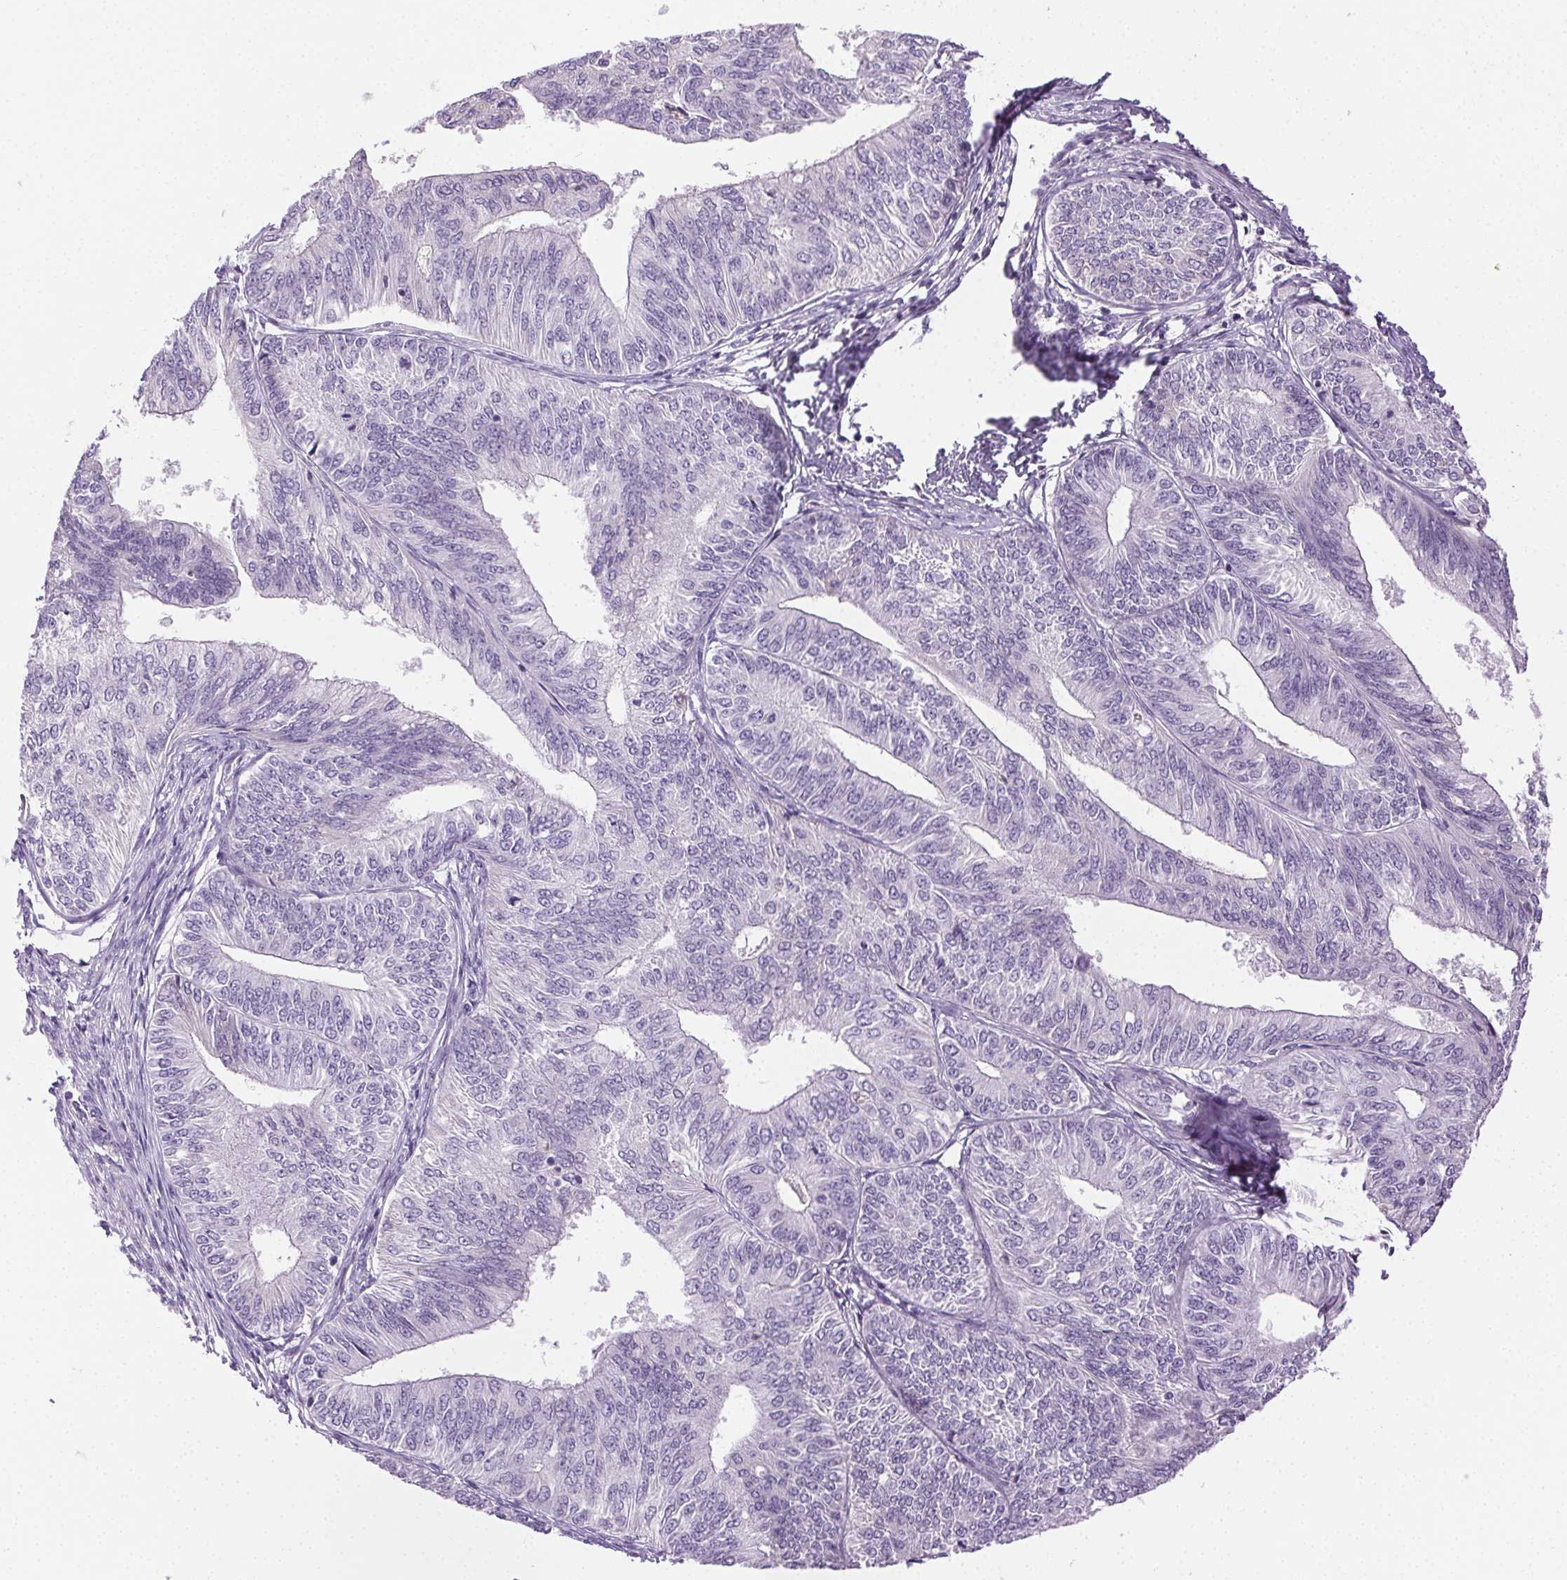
{"staining": {"intensity": "negative", "quantity": "none", "location": "none"}, "tissue": "endometrial cancer", "cell_type": "Tumor cells", "image_type": "cancer", "snomed": [{"axis": "morphology", "description": "Adenocarcinoma, NOS"}, {"axis": "topography", "description": "Endometrium"}], "caption": "This is an IHC photomicrograph of adenocarcinoma (endometrial). There is no staining in tumor cells.", "gene": "BPIFB2", "patient": {"sex": "female", "age": 58}}